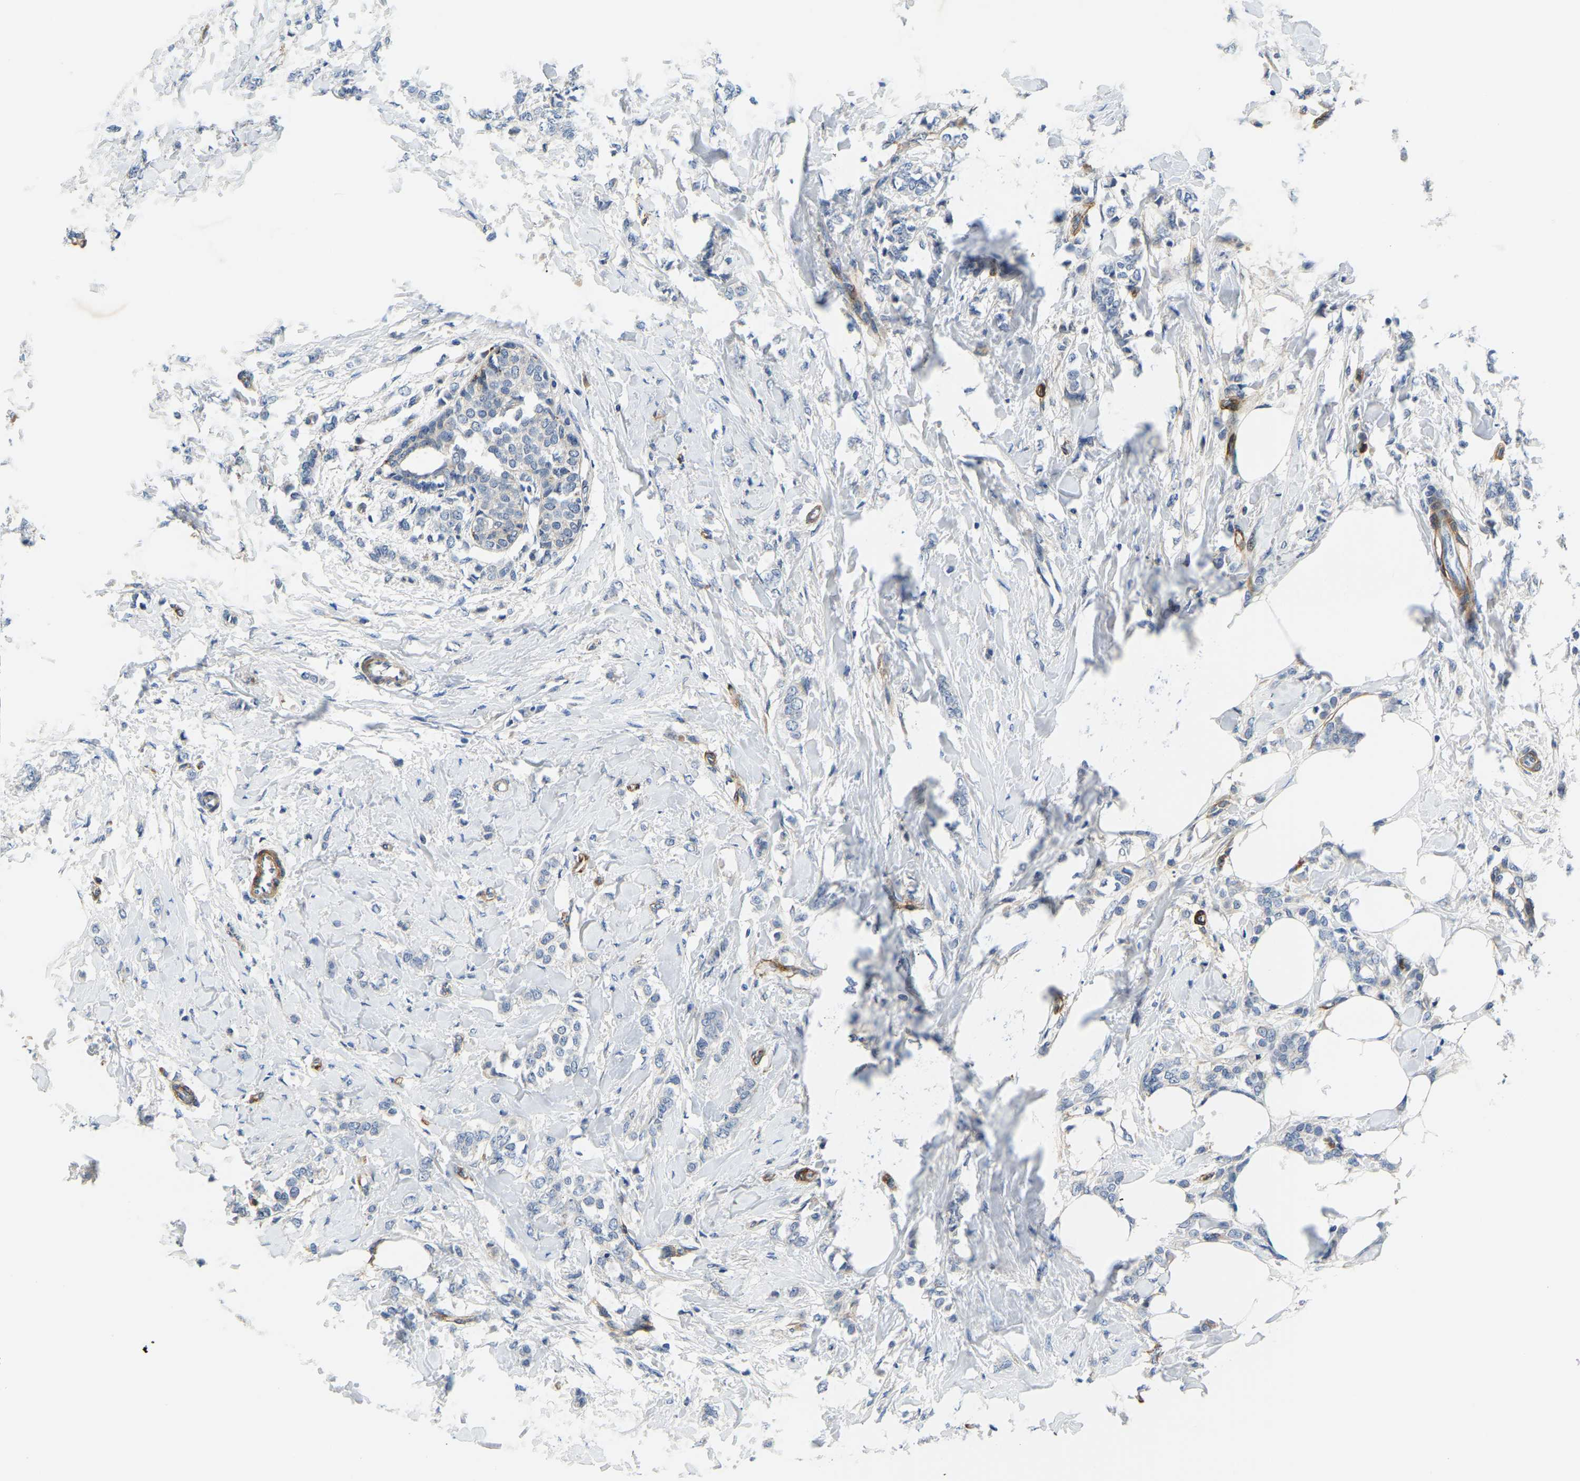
{"staining": {"intensity": "negative", "quantity": "none", "location": "none"}, "tissue": "breast cancer", "cell_type": "Tumor cells", "image_type": "cancer", "snomed": [{"axis": "morphology", "description": "Lobular carcinoma, in situ"}, {"axis": "morphology", "description": "Lobular carcinoma"}, {"axis": "topography", "description": "Breast"}], "caption": "This is an immunohistochemistry (IHC) photomicrograph of lobular carcinoma (breast). There is no expression in tumor cells.", "gene": "LIAS", "patient": {"sex": "female", "age": 41}}